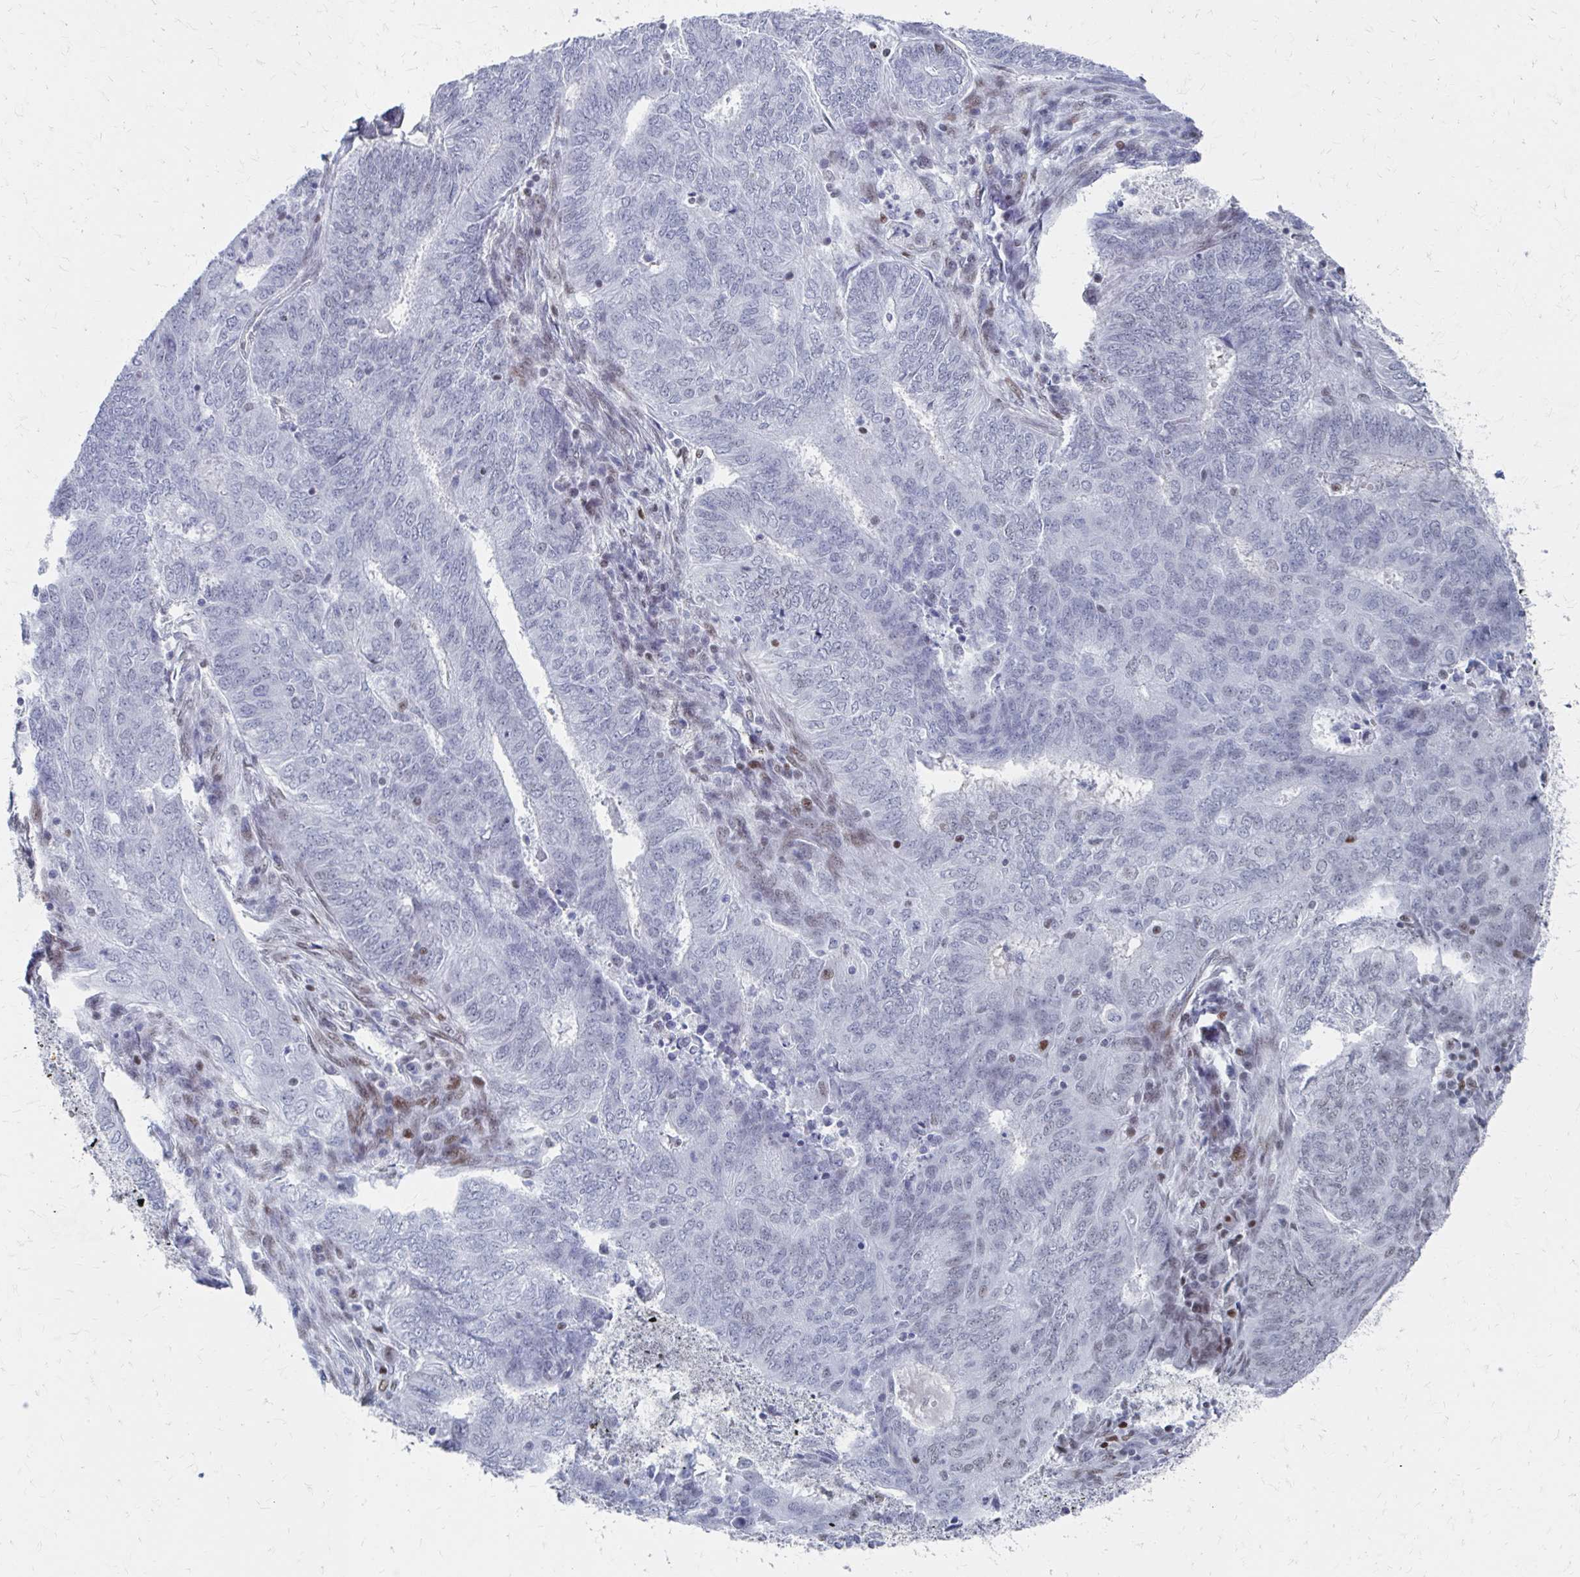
{"staining": {"intensity": "negative", "quantity": "none", "location": "none"}, "tissue": "endometrial cancer", "cell_type": "Tumor cells", "image_type": "cancer", "snomed": [{"axis": "morphology", "description": "Adenocarcinoma, NOS"}, {"axis": "topography", "description": "Endometrium"}], "caption": "The immunohistochemistry (IHC) photomicrograph has no significant expression in tumor cells of endometrial cancer (adenocarcinoma) tissue.", "gene": "CDIN1", "patient": {"sex": "female", "age": 62}}